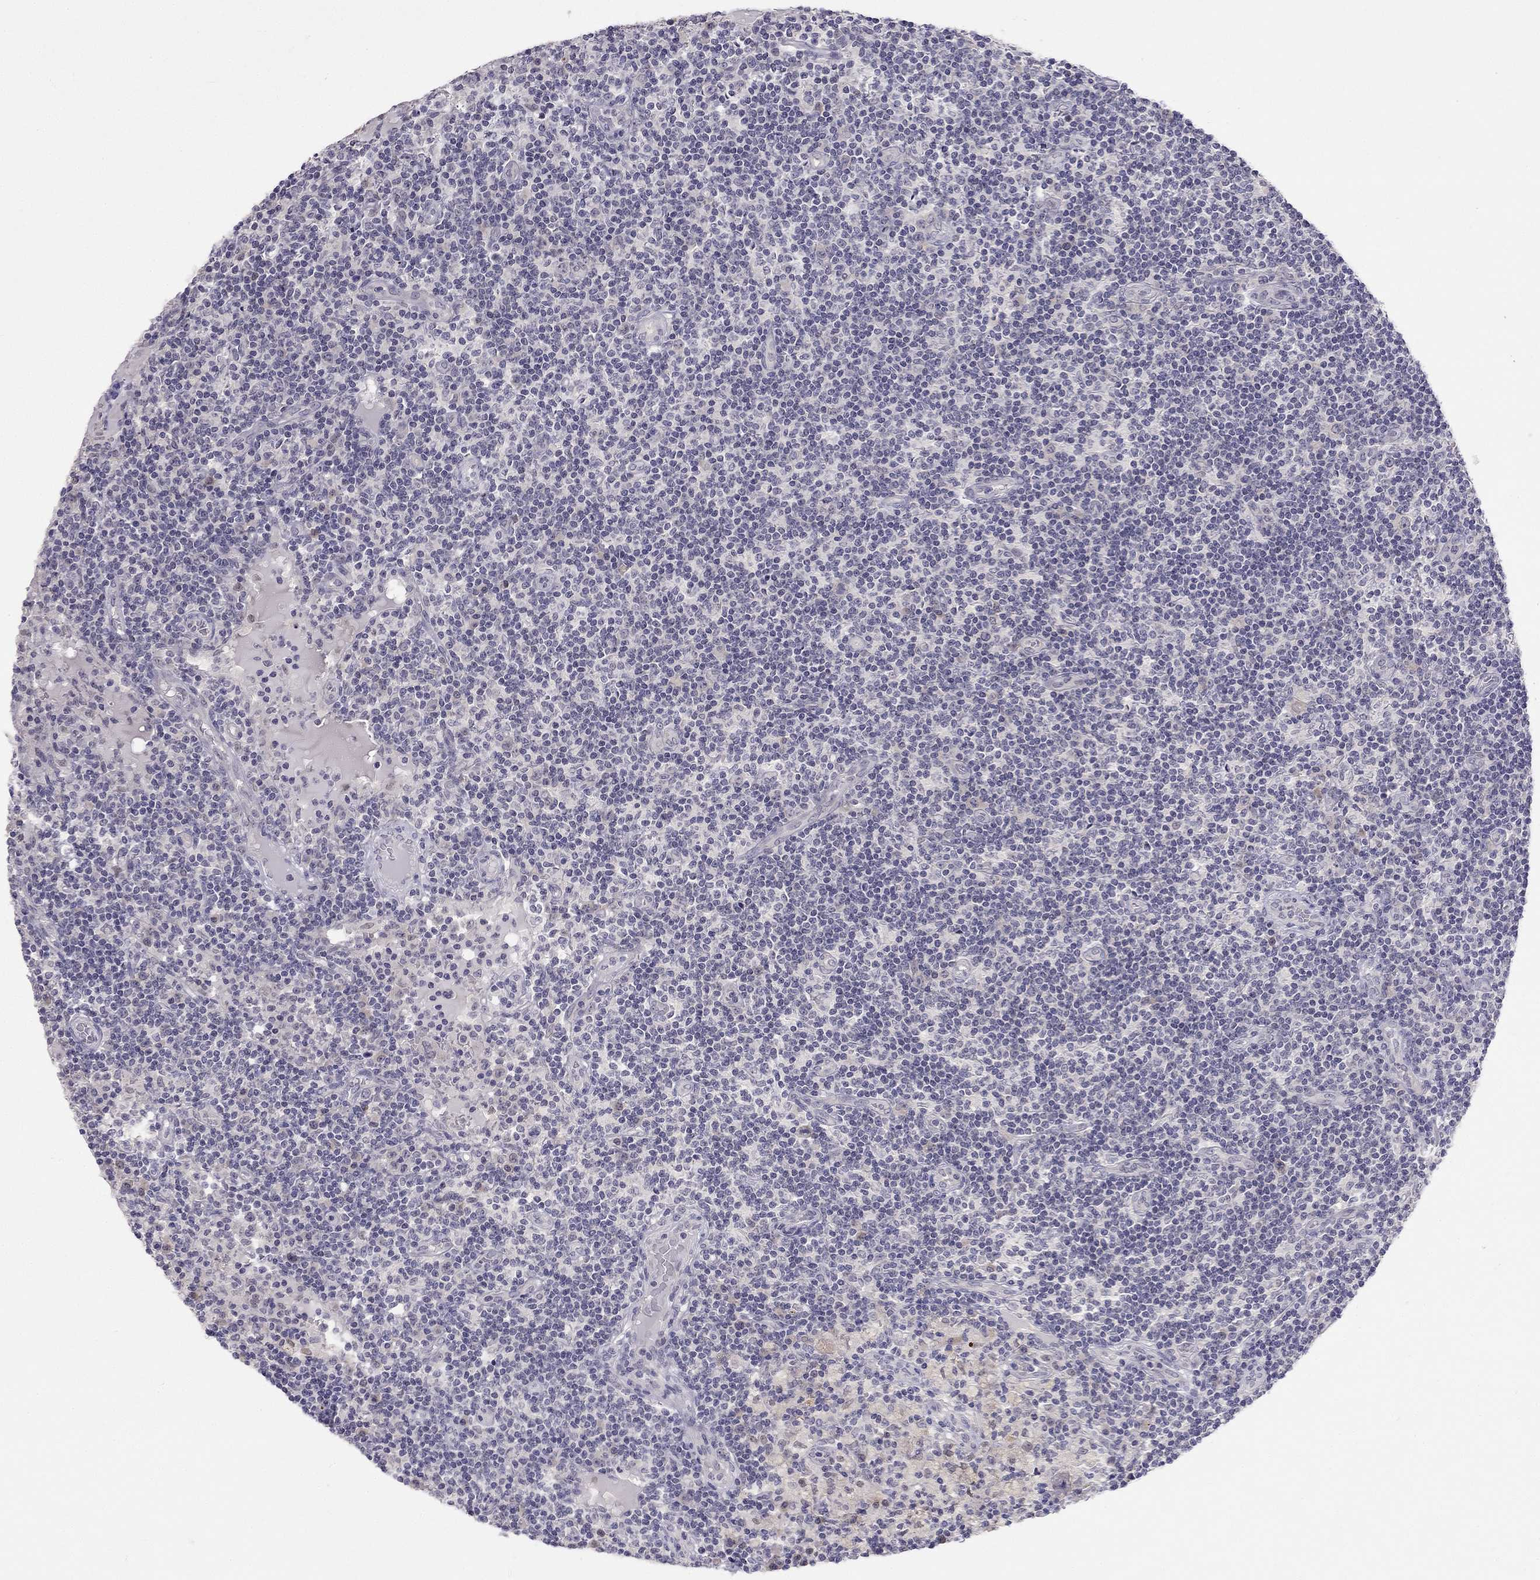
{"staining": {"intensity": "negative", "quantity": "none", "location": "none"}, "tissue": "lymph node", "cell_type": "Germinal center cells", "image_type": "normal", "snomed": [{"axis": "morphology", "description": "Normal tissue, NOS"}, {"axis": "topography", "description": "Lymph node"}], "caption": "DAB immunohistochemical staining of benign lymph node displays no significant positivity in germinal center cells.", "gene": "C16orf89", "patient": {"sex": "female", "age": 72}}